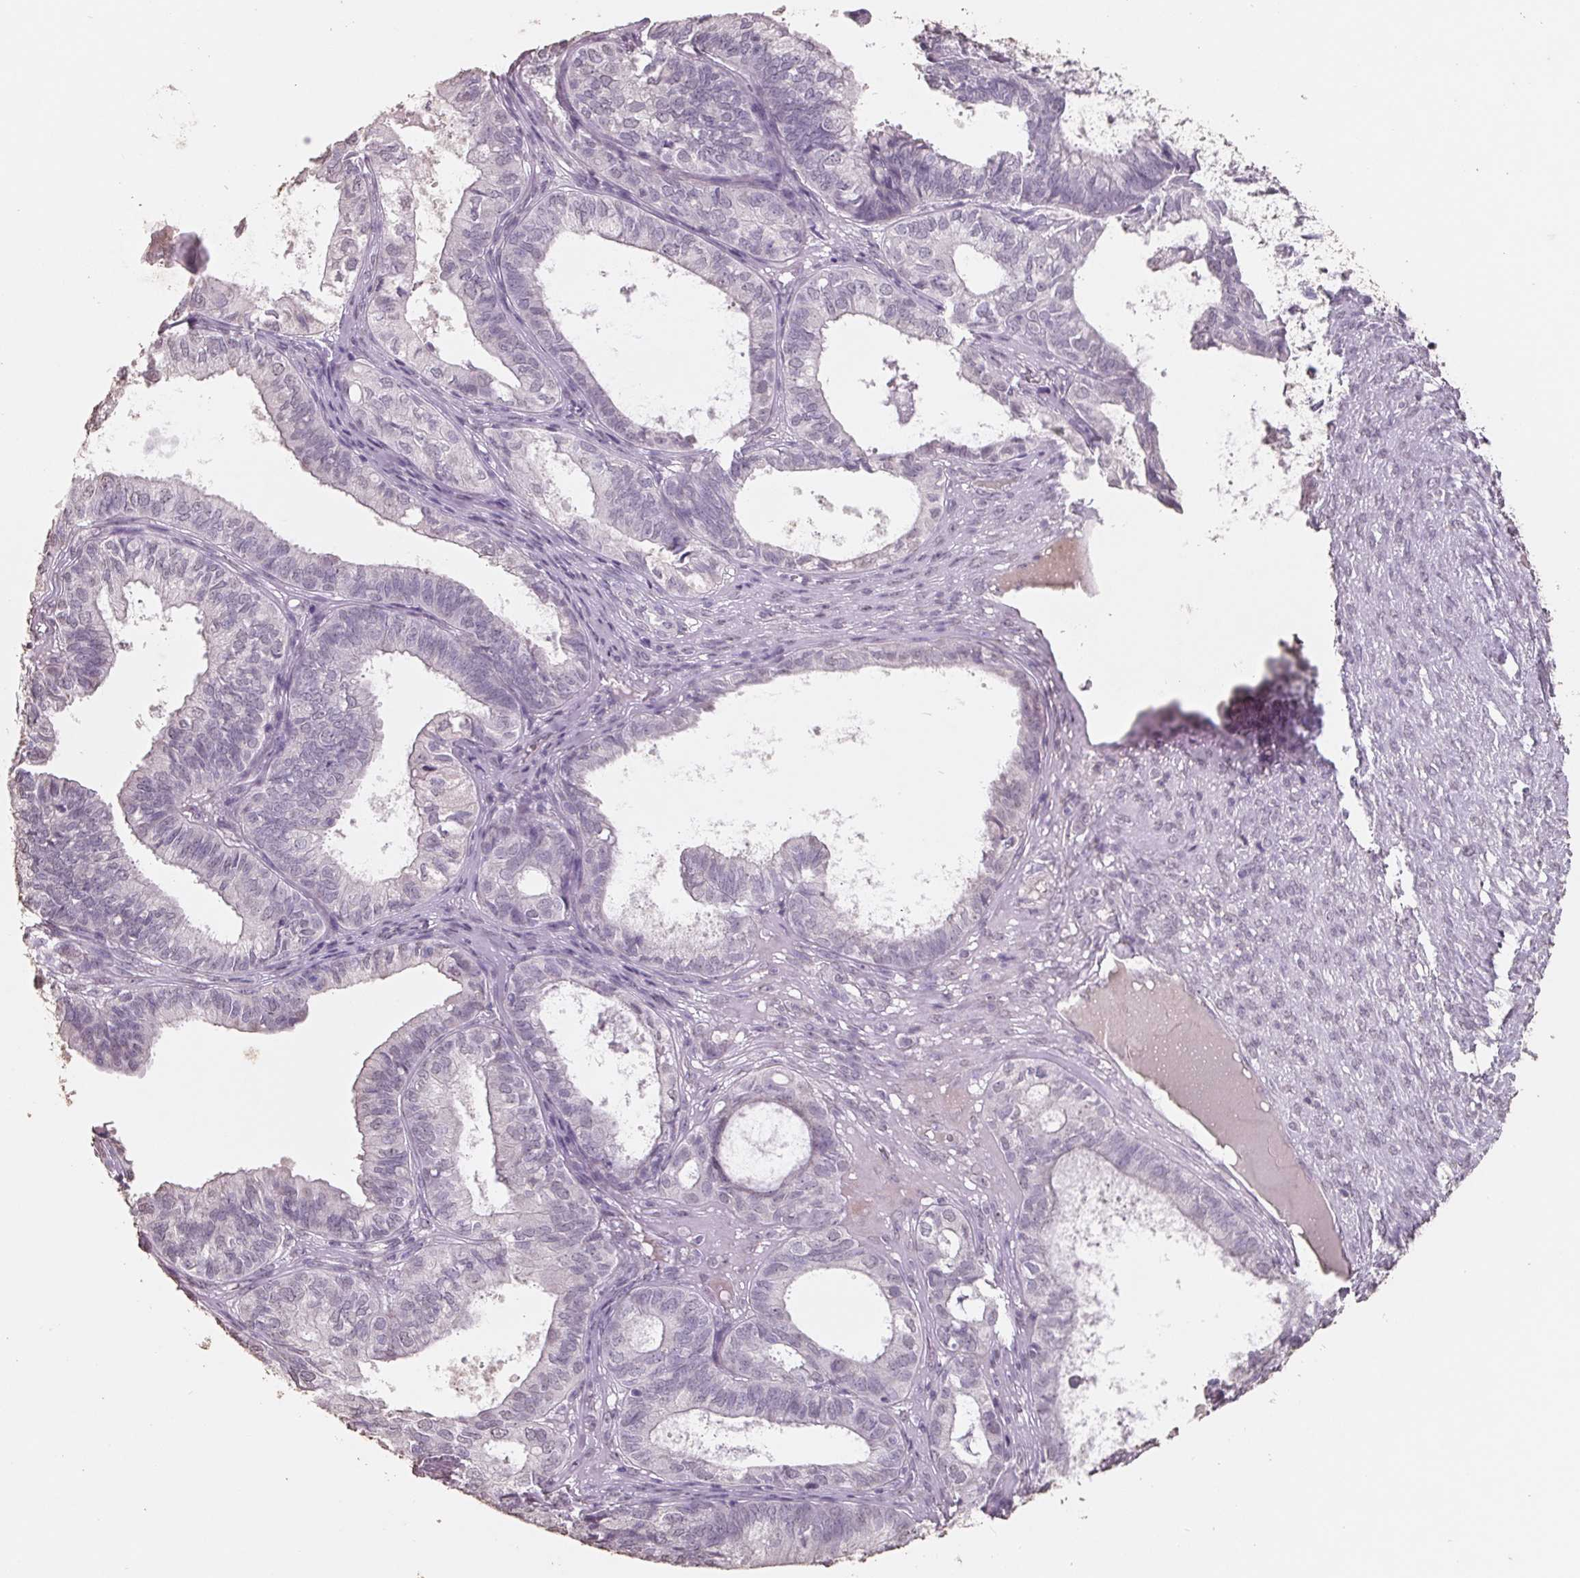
{"staining": {"intensity": "negative", "quantity": "none", "location": "none"}, "tissue": "ovarian cancer", "cell_type": "Tumor cells", "image_type": "cancer", "snomed": [{"axis": "morphology", "description": "Carcinoma, endometroid"}, {"axis": "topography", "description": "Ovary"}], "caption": "This is a micrograph of immunohistochemistry (IHC) staining of endometroid carcinoma (ovarian), which shows no positivity in tumor cells.", "gene": "FTCD", "patient": {"sex": "female", "age": 64}}